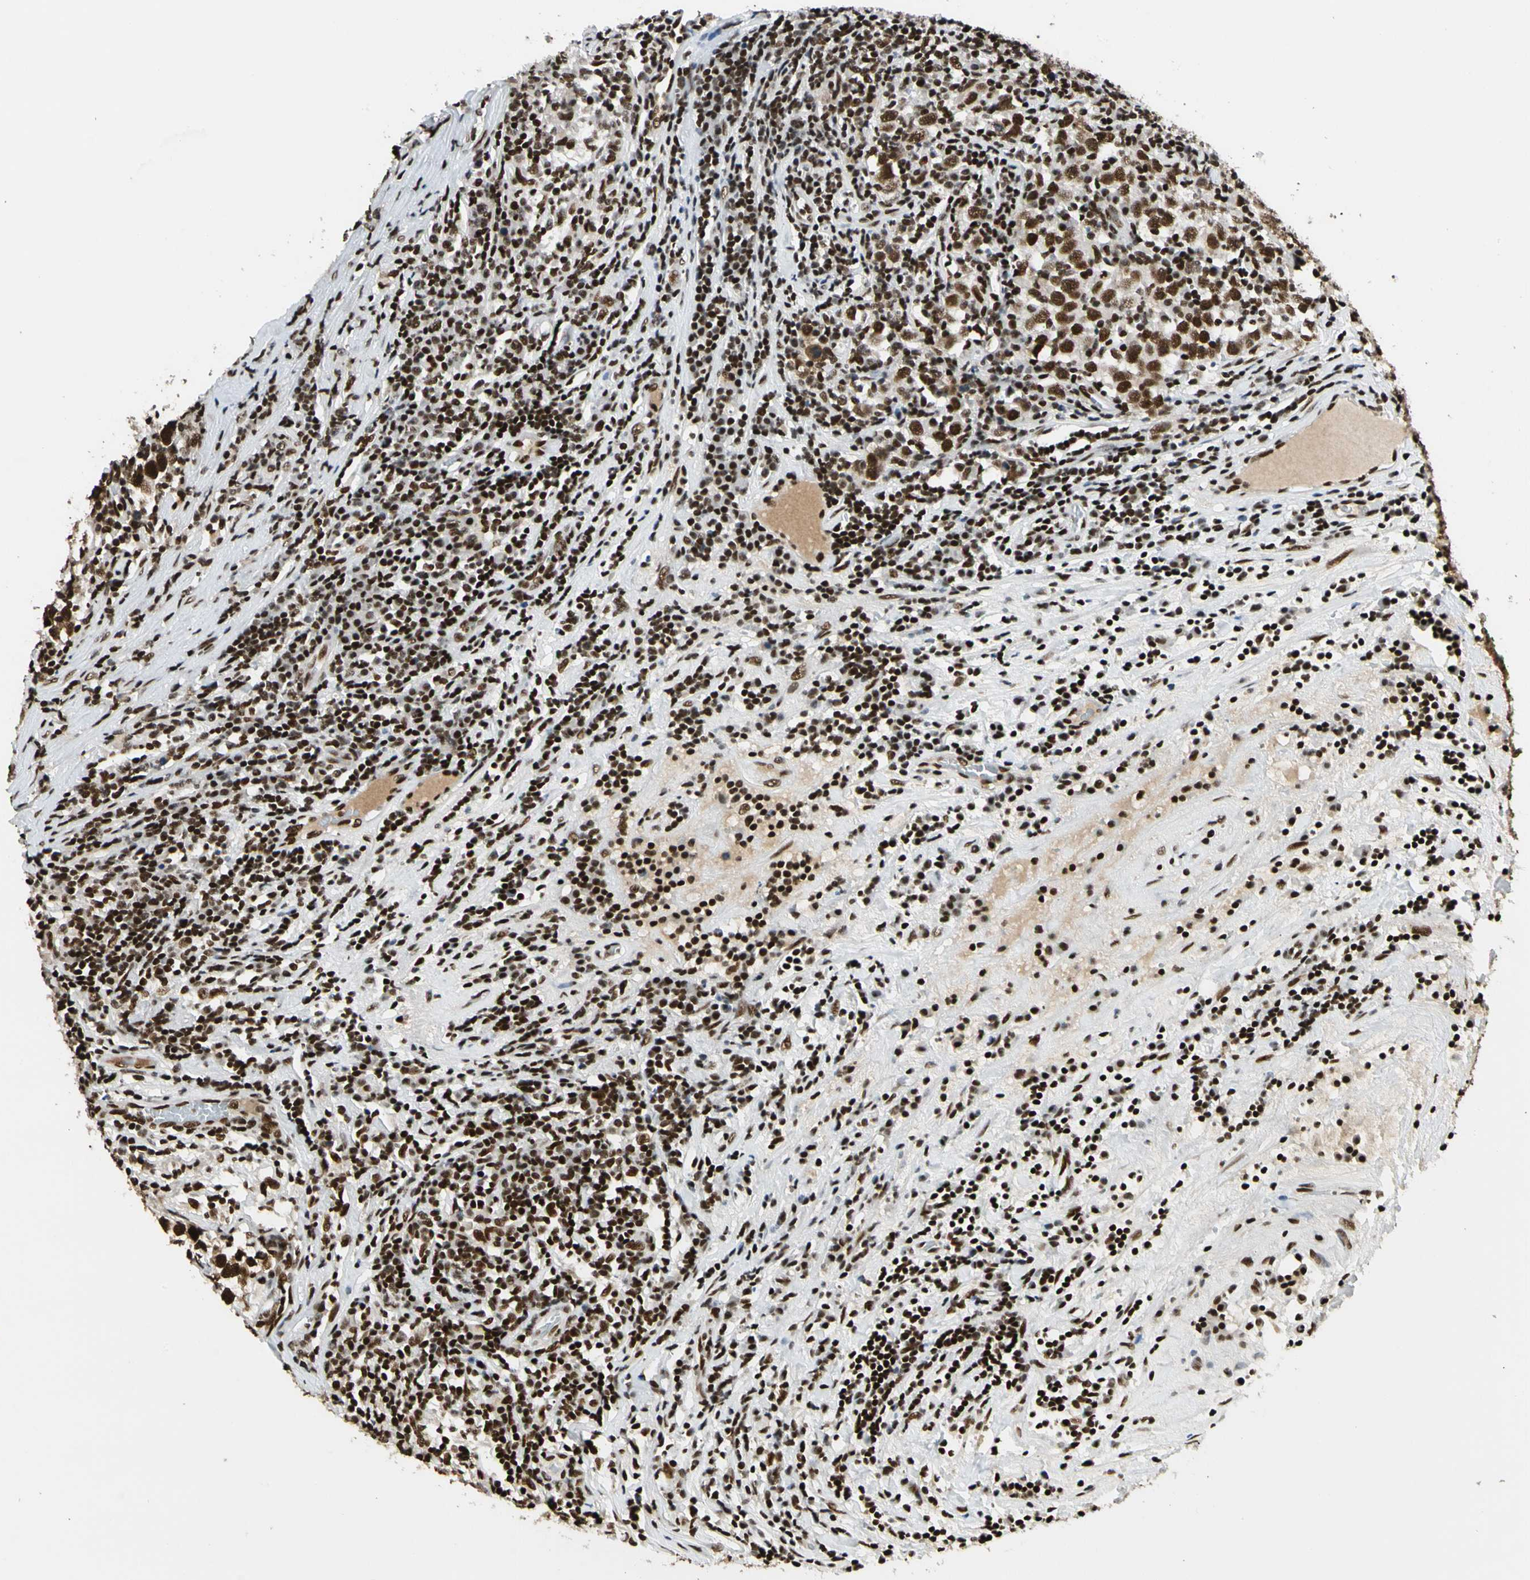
{"staining": {"intensity": "strong", "quantity": ">75%", "location": "nuclear"}, "tissue": "testis cancer", "cell_type": "Tumor cells", "image_type": "cancer", "snomed": [{"axis": "morphology", "description": "Seminoma, NOS"}, {"axis": "topography", "description": "Testis"}], "caption": "Seminoma (testis) was stained to show a protein in brown. There is high levels of strong nuclear expression in about >75% of tumor cells.", "gene": "CDK12", "patient": {"sex": "male", "age": 43}}